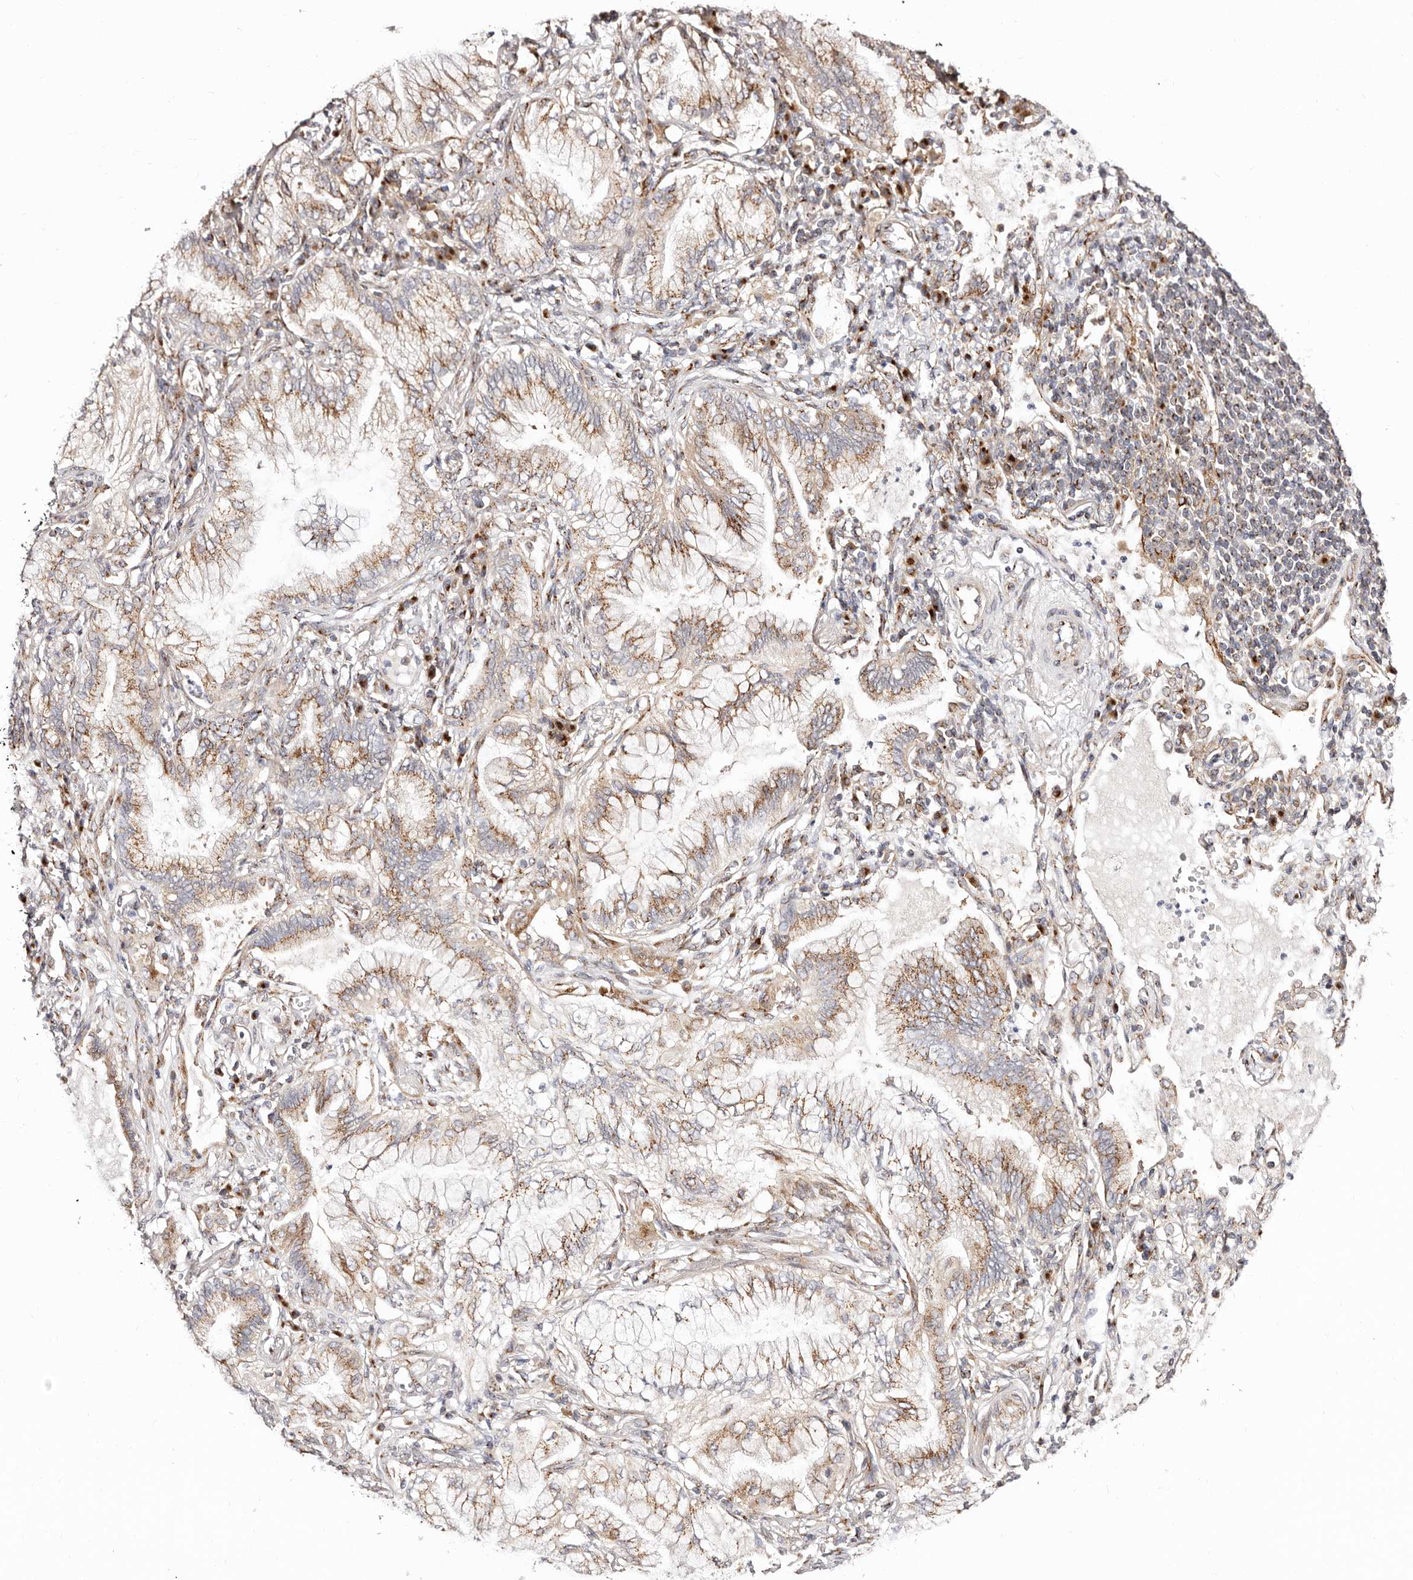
{"staining": {"intensity": "moderate", "quantity": "25%-75%", "location": "cytoplasmic/membranous"}, "tissue": "lung cancer", "cell_type": "Tumor cells", "image_type": "cancer", "snomed": [{"axis": "morphology", "description": "Adenocarcinoma, NOS"}, {"axis": "topography", "description": "Lung"}], "caption": "Immunohistochemistry histopathology image of lung adenocarcinoma stained for a protein (brown), which demonstrates medium levels of moderate cytoplasmic/membranous positivity in about 25%-75% of tumor cells.", "gene": "MAPK6", "patient": {"sex": "female", "age": 70}}